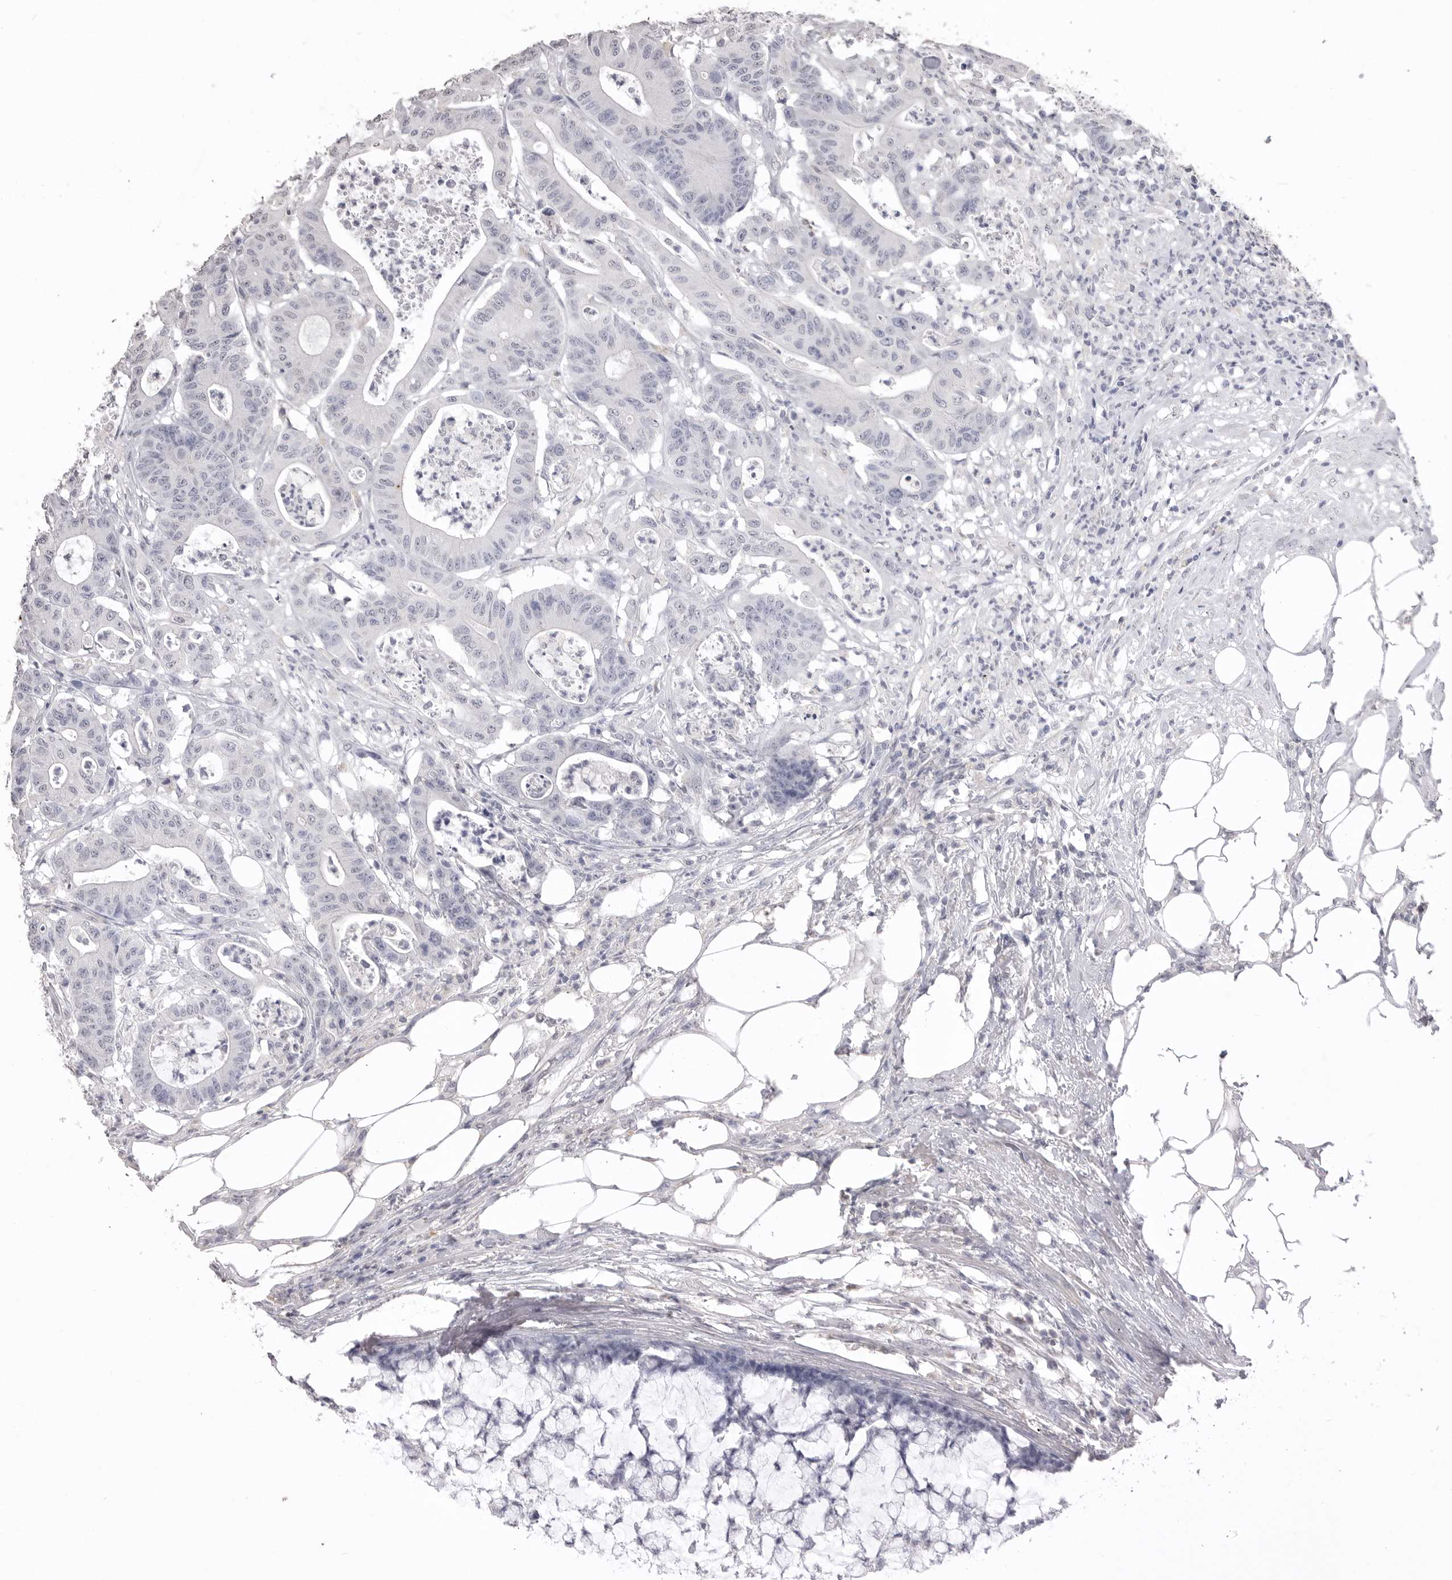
{"staining": {"intensity": "negative", "quantity": "none", "location": "none"}, "tissue": "colorectal cancer", "cell_type": "Tumor cells", "image_type": "cancer", "snomed": [{"axis": "morphology", "description": "Adenocarcinoma, NOS"}, {"axis": "topography", "description": "Colon"}], "caption": "An image of colorectal cancer stained for a protein shows no brown staining in tumor cells.", "gene": "ICAM5", "patient": {"sex": "female", "age": 84}}